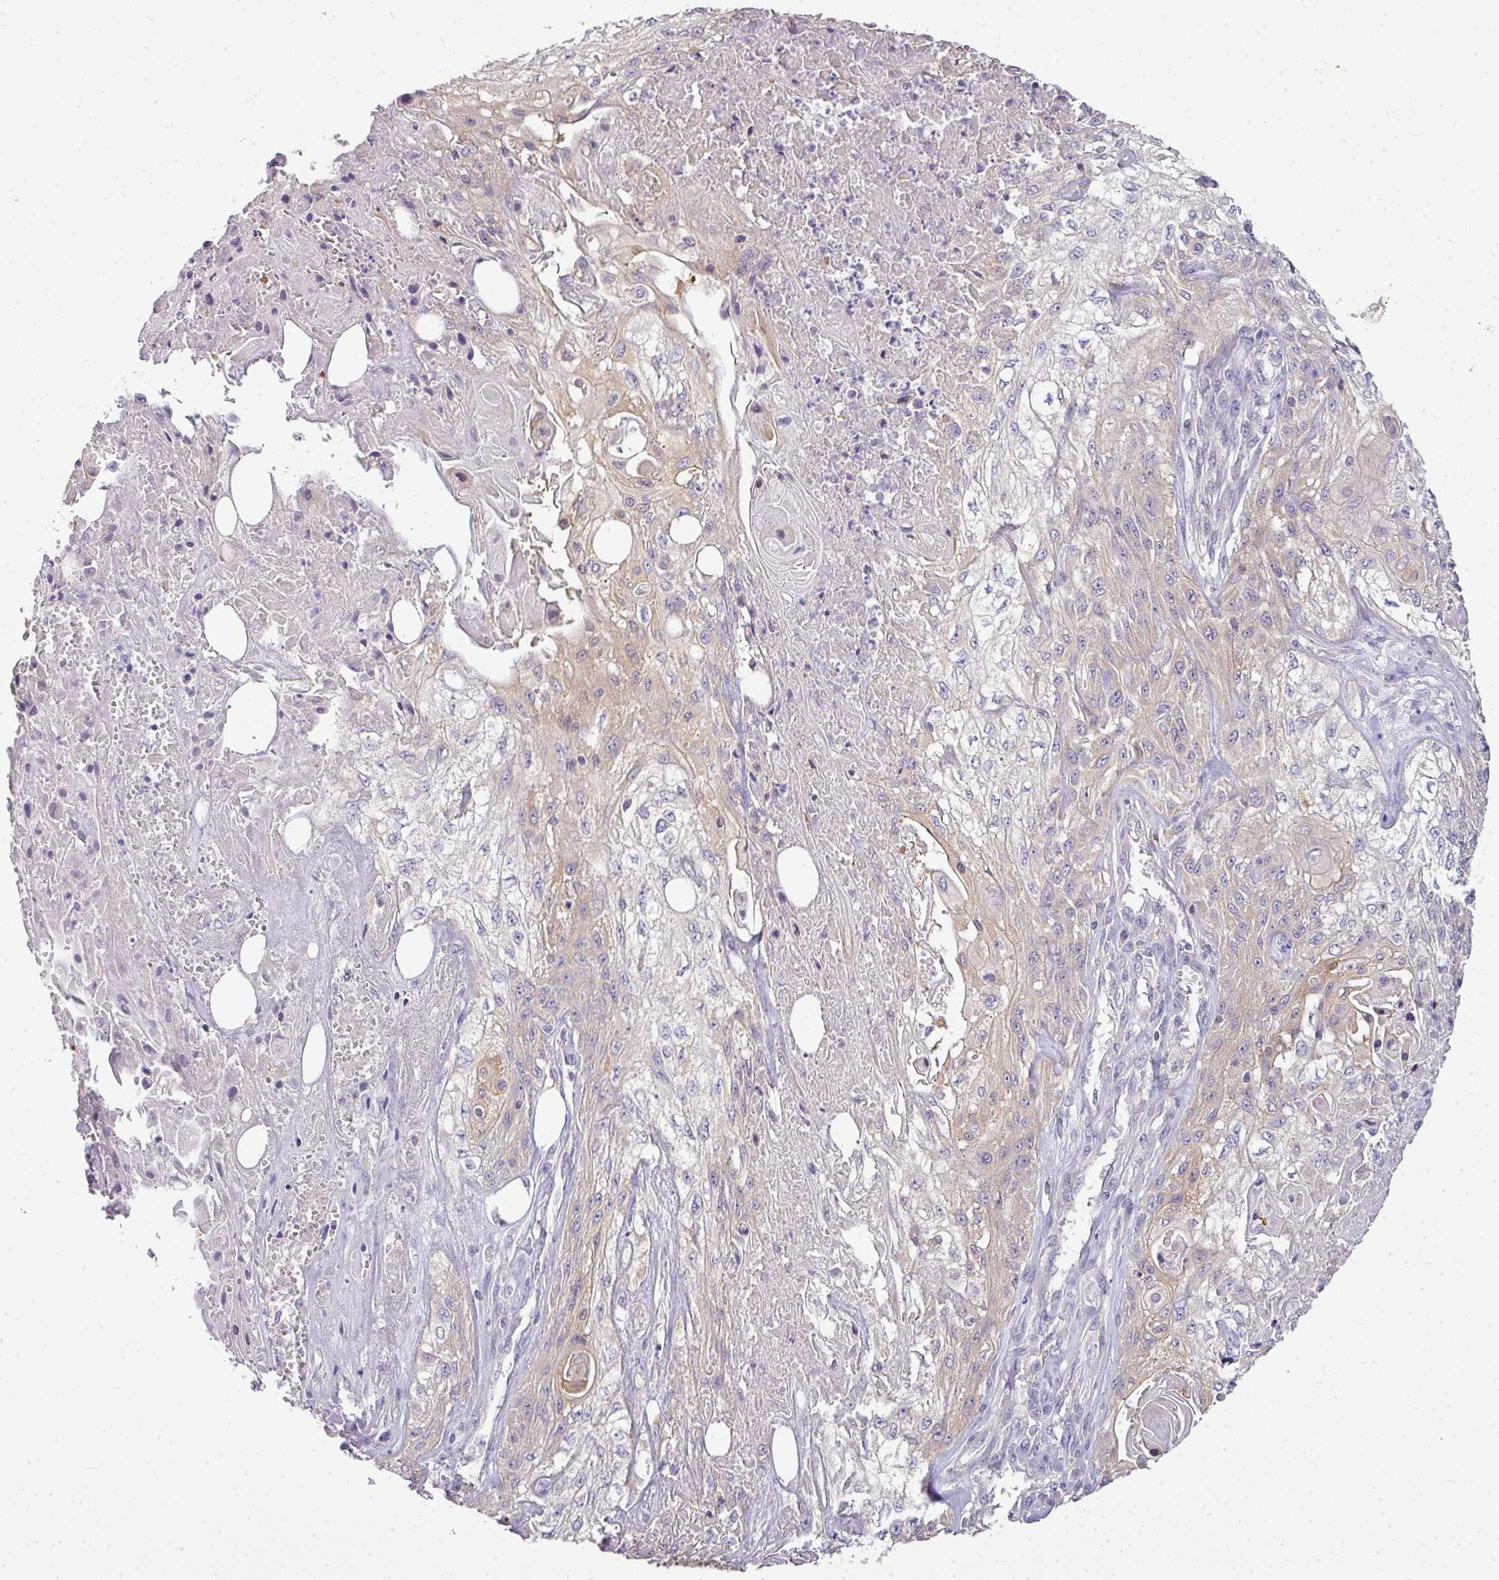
{"staining": {"intensity": "weak", "quantity": "25%-75%", "location": "cytoplasmic/membranous"}, "tissue": "skin cancer", "cell_type": "Tumor cells", "image_type": "cancer", "snomed": [{"axis": "morphology", "description": "Squamous cell carcinoma, NOS"}, {"axis": "morphology", "description": "Squamous cell carcinoma, metastatic, NOS"}, {"axis": "topography", "description": "Skin"}, {"axis": "topography", "description": "Lymph node"}], "caption": "Immunohistochemistry histopathology image of human metastatic squamous cell carcinoma (skin) stained for a protein (brown), which shows low levels of weak cytoplasmic/membranous expression in about 25%-75% of tumor cells.", "gene": "STAT5A", "patient": {"sex": "male", "age": 75}}